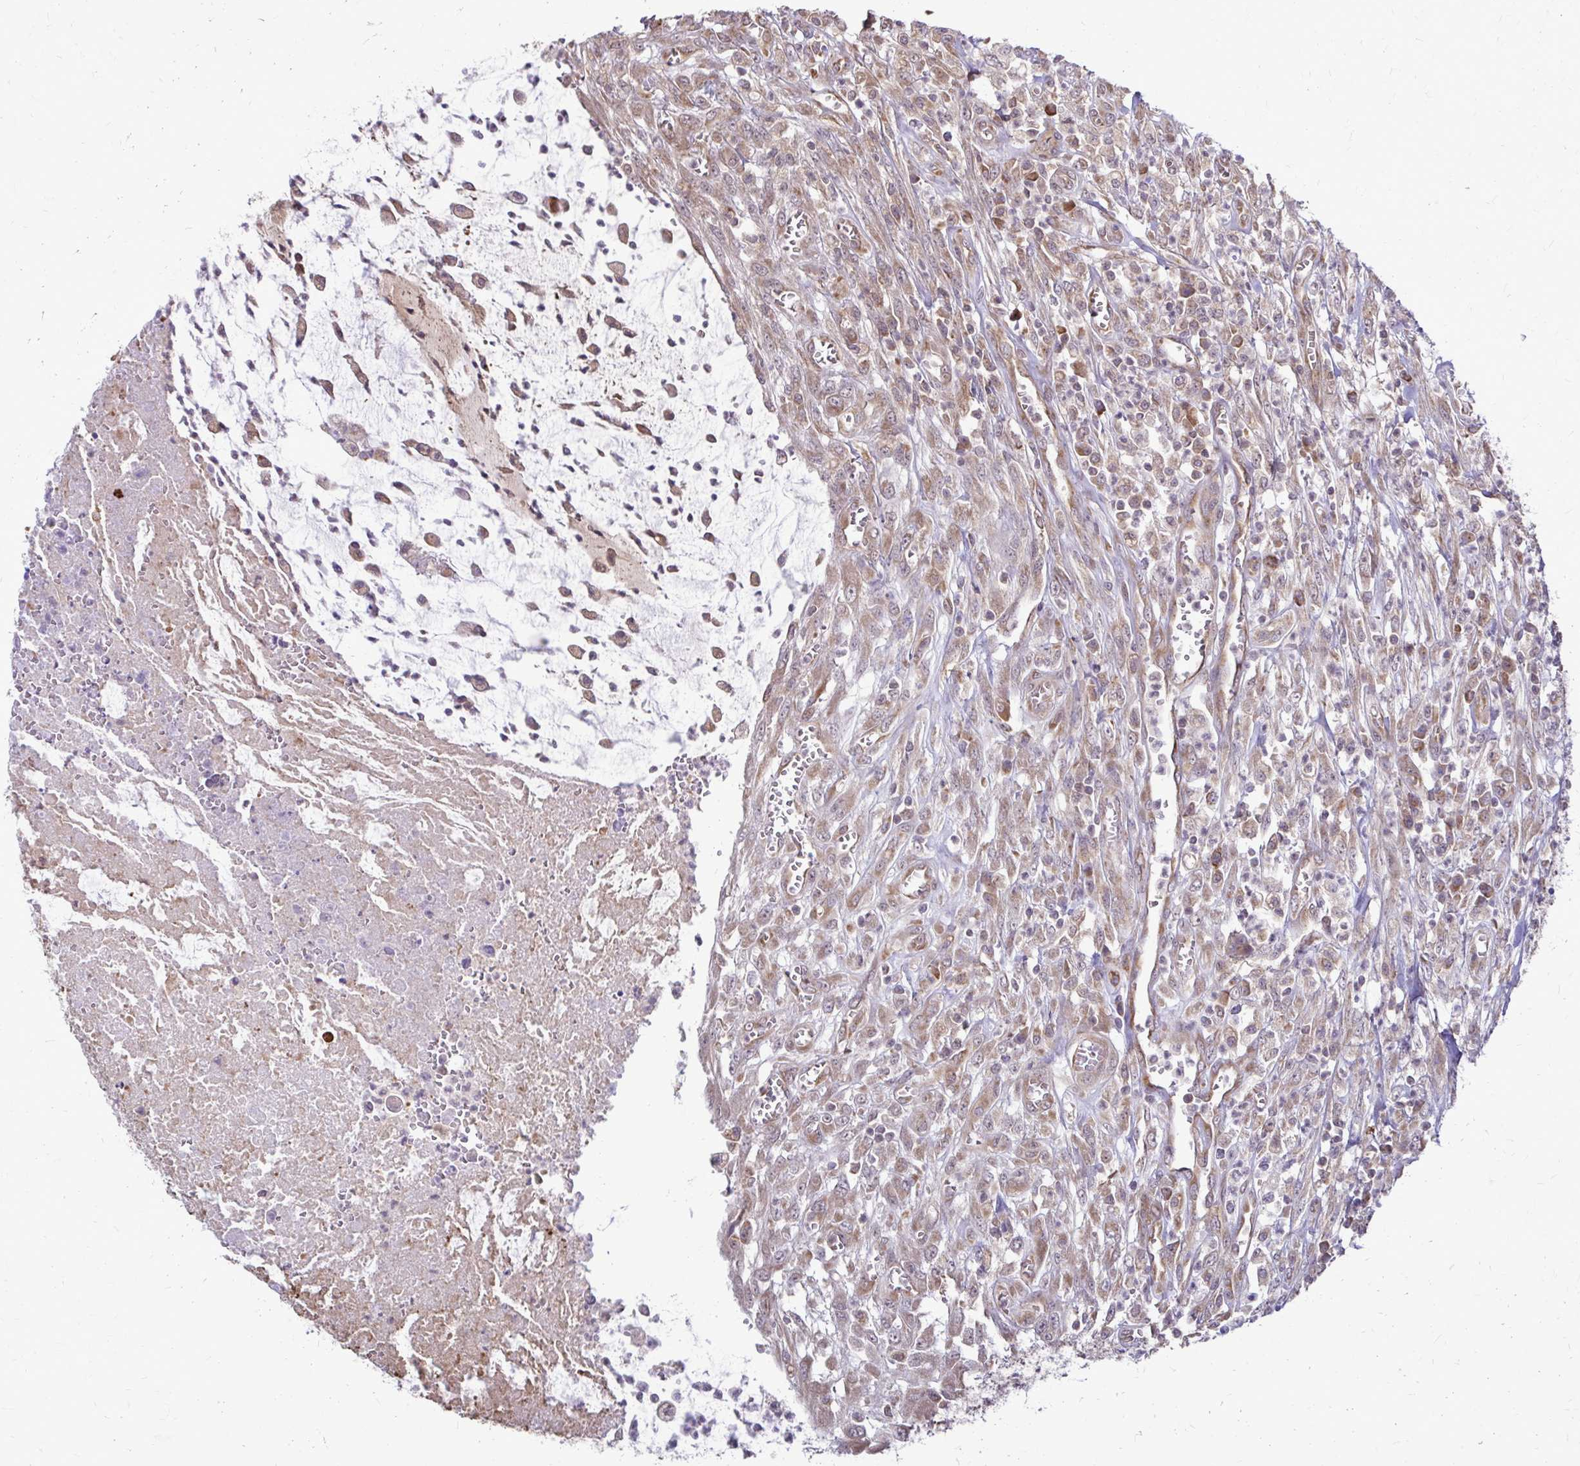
{"staining": {"intensity": "weak", "quantity": "<25%", "location": "cytoplasmic/membranous"}, "tissue": "colorectal cancer", "cell_type": "Tumor cells", "image_type": "cancer", "snomed": [{"axis": "morphology", "description": "Adenocarcinoma, NOS"}, {"axis": "topography", "description": "Colon"}], "caption": "Tumor cells show no significant positivity in colorectal cancer (adenocarcinoma). The staining was performed using DAB to visualize the protein expression in brown, while the nuclei were stained in blue with hematoxylin (Magnification: 20x).", "gene": "FMR1", "patient": {"sex": "male", "age": 65}}